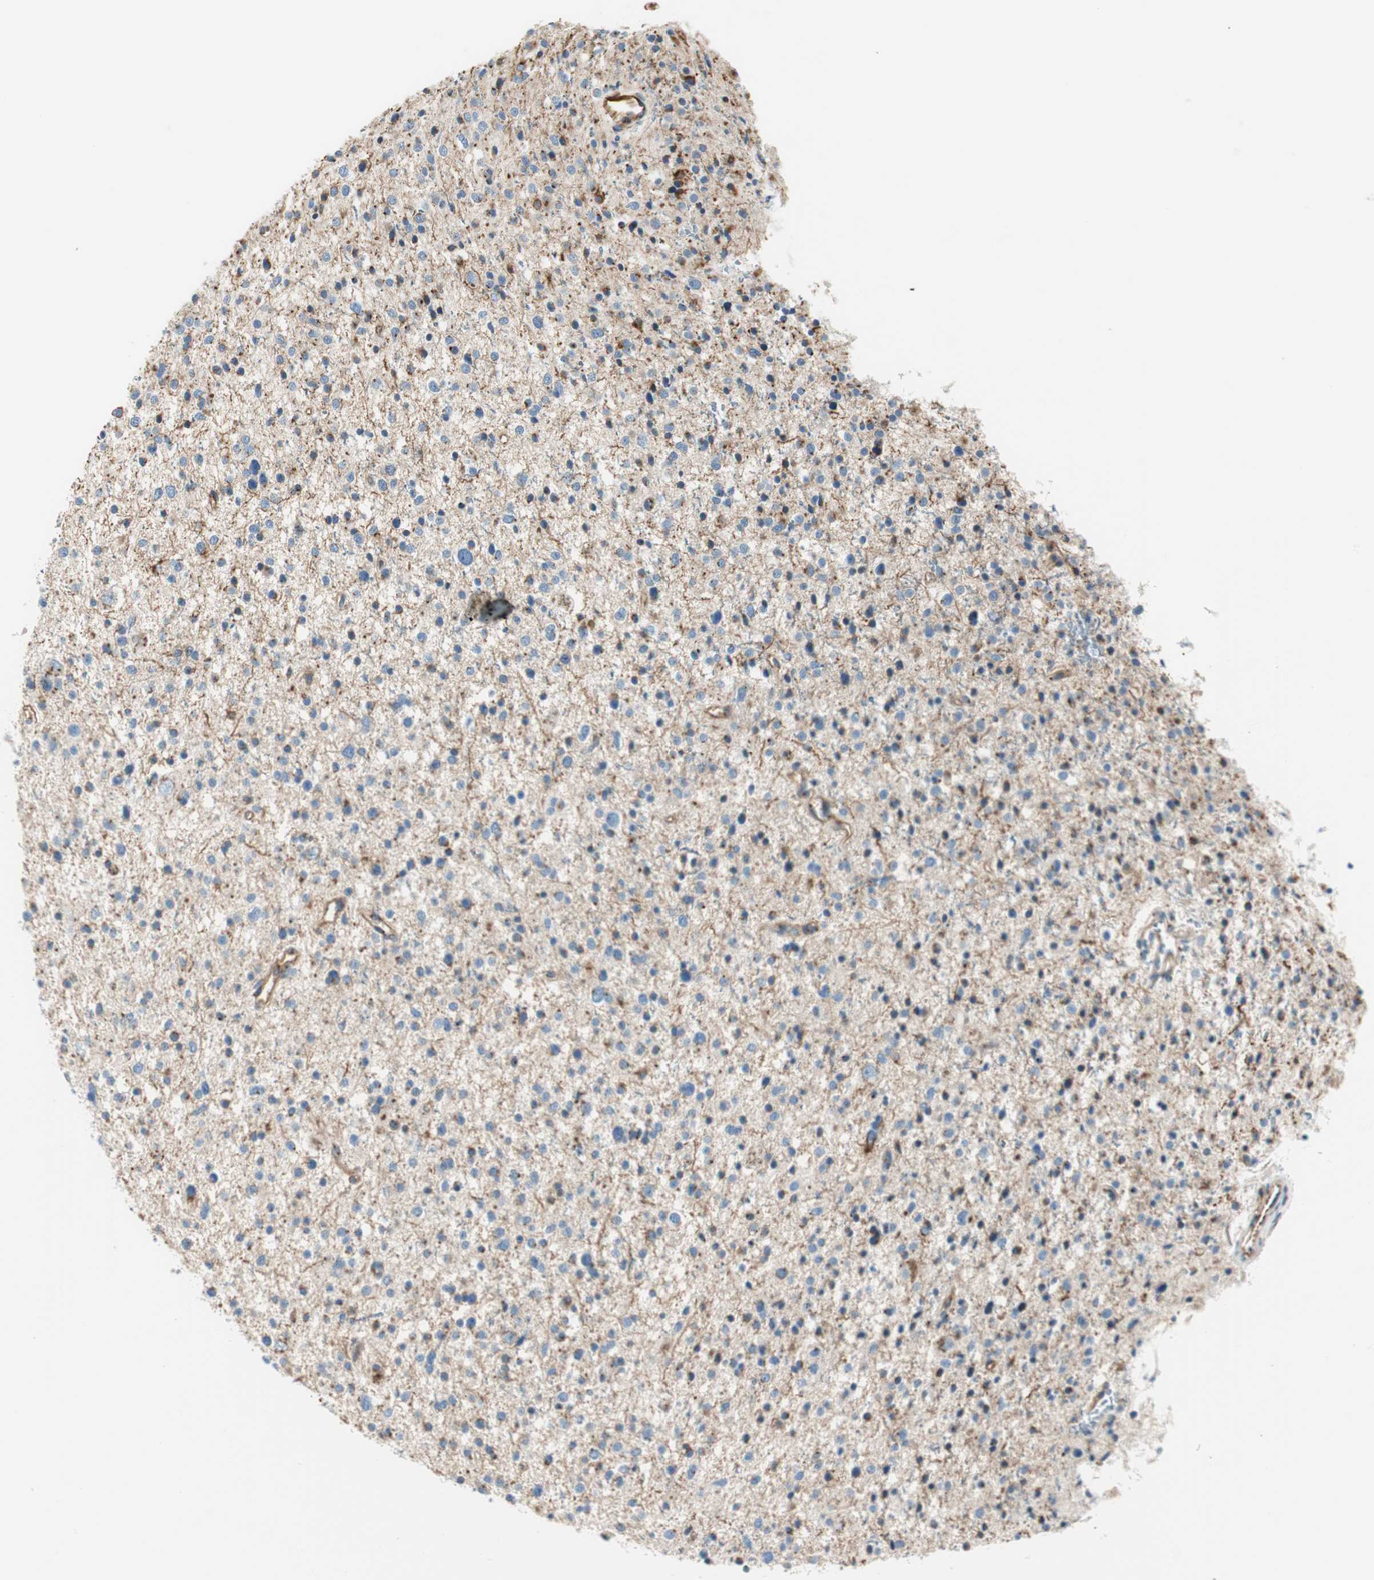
{"staining": {"intensity": "moderate", "quantity": "<25%", "location": "cytoplasmic/membranous"}, "tissue": "glioma", "cell_type": "Tumor cells", "image_type": "cancer", "snomed": [{"axis": "morphology", "description": "Glioma, malignant, Low grade"}, {"axis": "topography", "description": "Brain"}], "caption": "Immunohistochemical staining of human malignant glioma (low-grade) displays low levels of moderate cytoplasmic/membranous staining in approximately <25% of tumor cells.", "gene": "TMF1", "patient": {"sex": "female", "age": 37}}